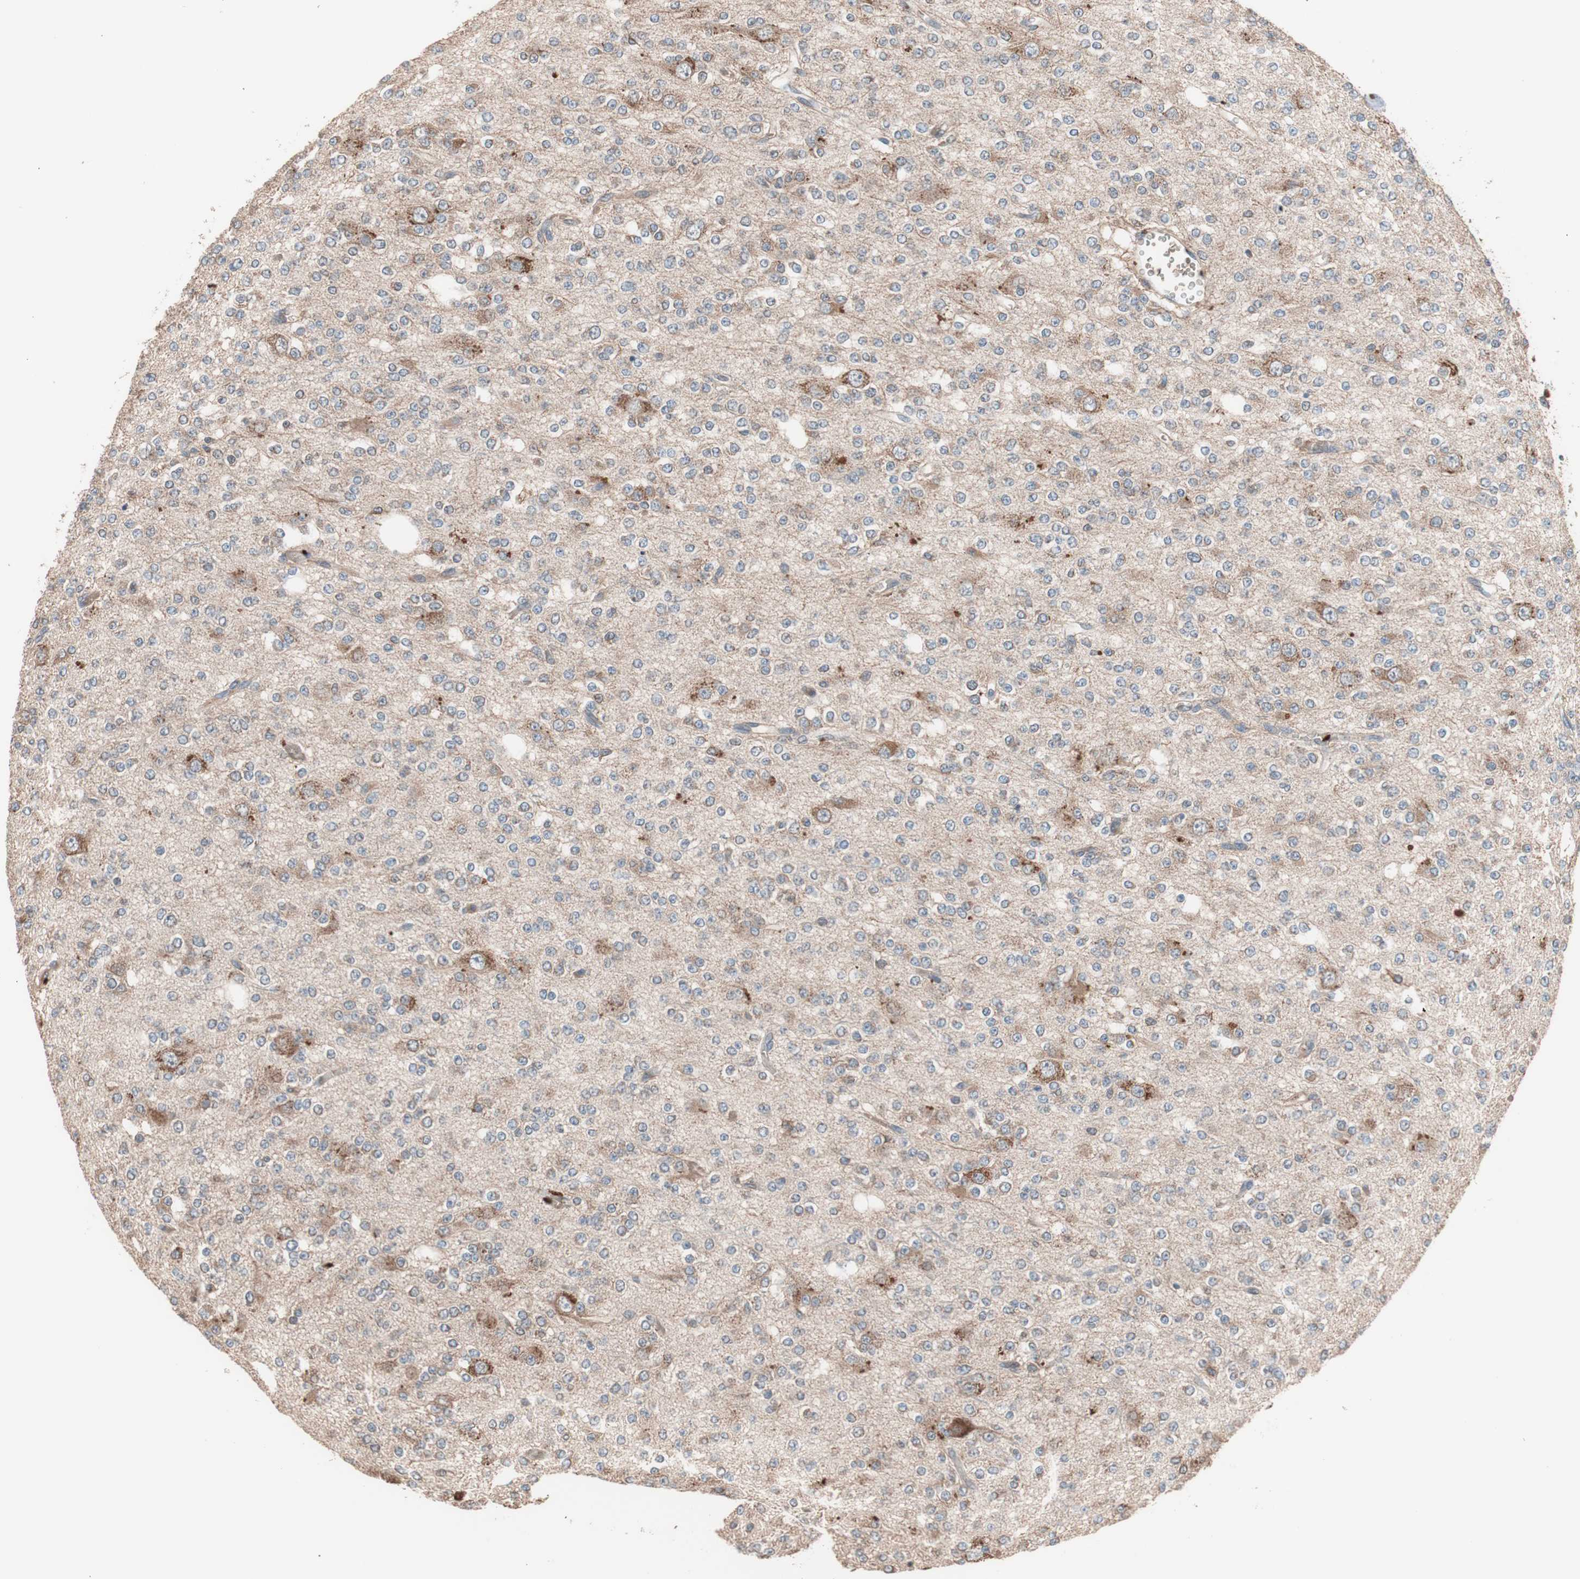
{"staining": {"intensity": "weak", "quantity": "25%-75%", "location": "cytoplasmic/membranous"}, "tissue": "glioma", "cell_type": "Tumor cells", "image_type": "cancer", "snomed": [{"axis": "morphology", "description": "Glioma, malignant, Low grade"}, {"axis": "topography", "description": "Brain"}], "caption": "There is low levels of weak cytoplasmic/membranous staining in tumor cells of glioma, as demonstrated by immunohistochemical staining (brown color).", "gene": "GLYCTK", "patient": {"sex": "male", "age": 38}}